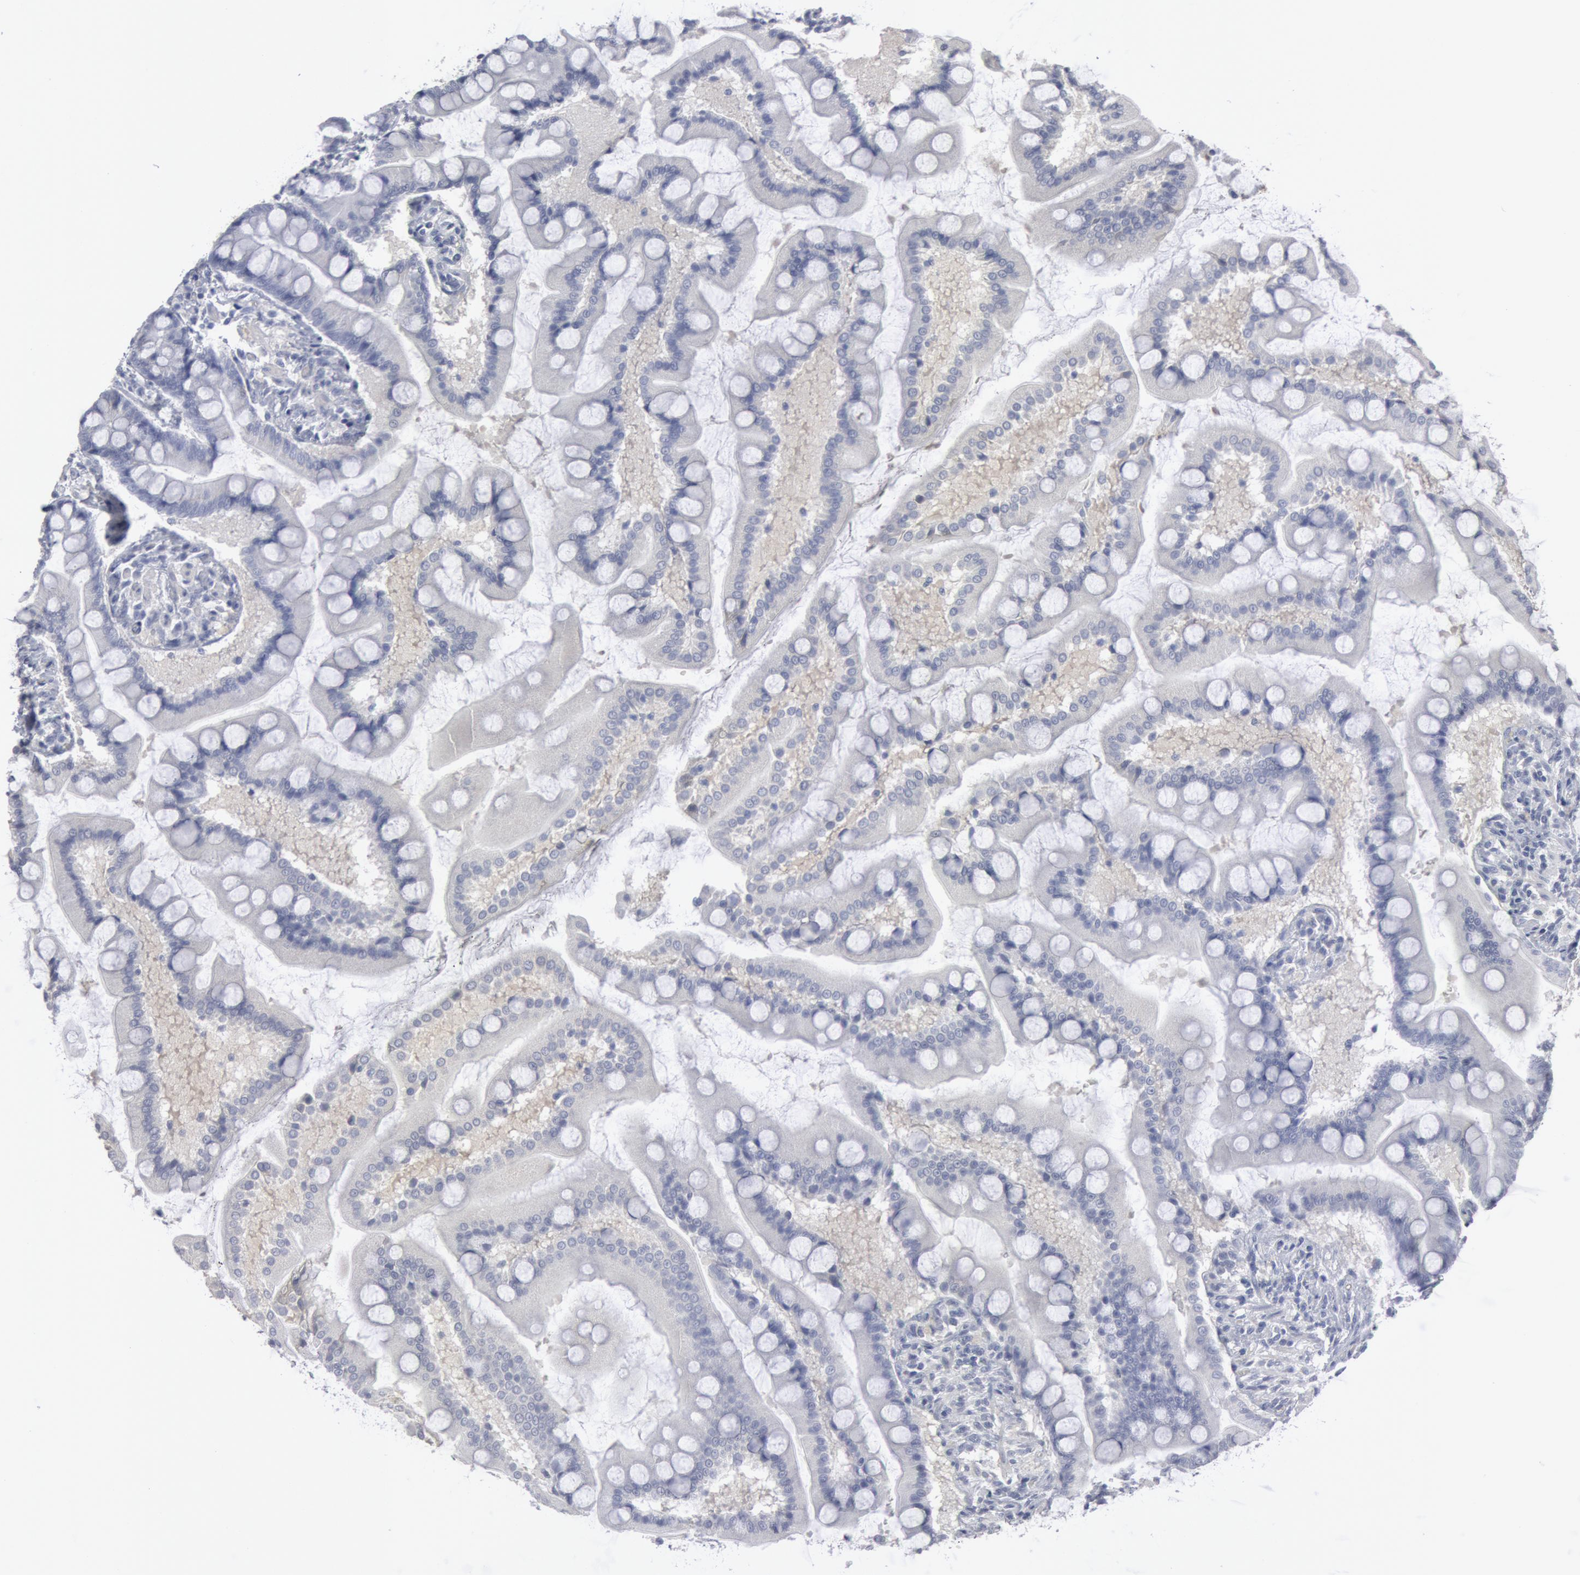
{"staining": {"intensity": "negative", "quantity": "none", "location": "none"}, "tissue": "small intestine", "cell_type": "Glandular cells", "image_type": "normal", "snomed": [{"axis": "morphology", "description": "Normal tissue, NOS"}, {"axis": "topography", "description": "Small intestine"}], "caption": "IHC histopathology image of normal small intestine stained for a protein (brown), which demonstrates no positivity in glandular cells.", "gene": "DMC1", "patient": {"sex": "male", "age": 41}}